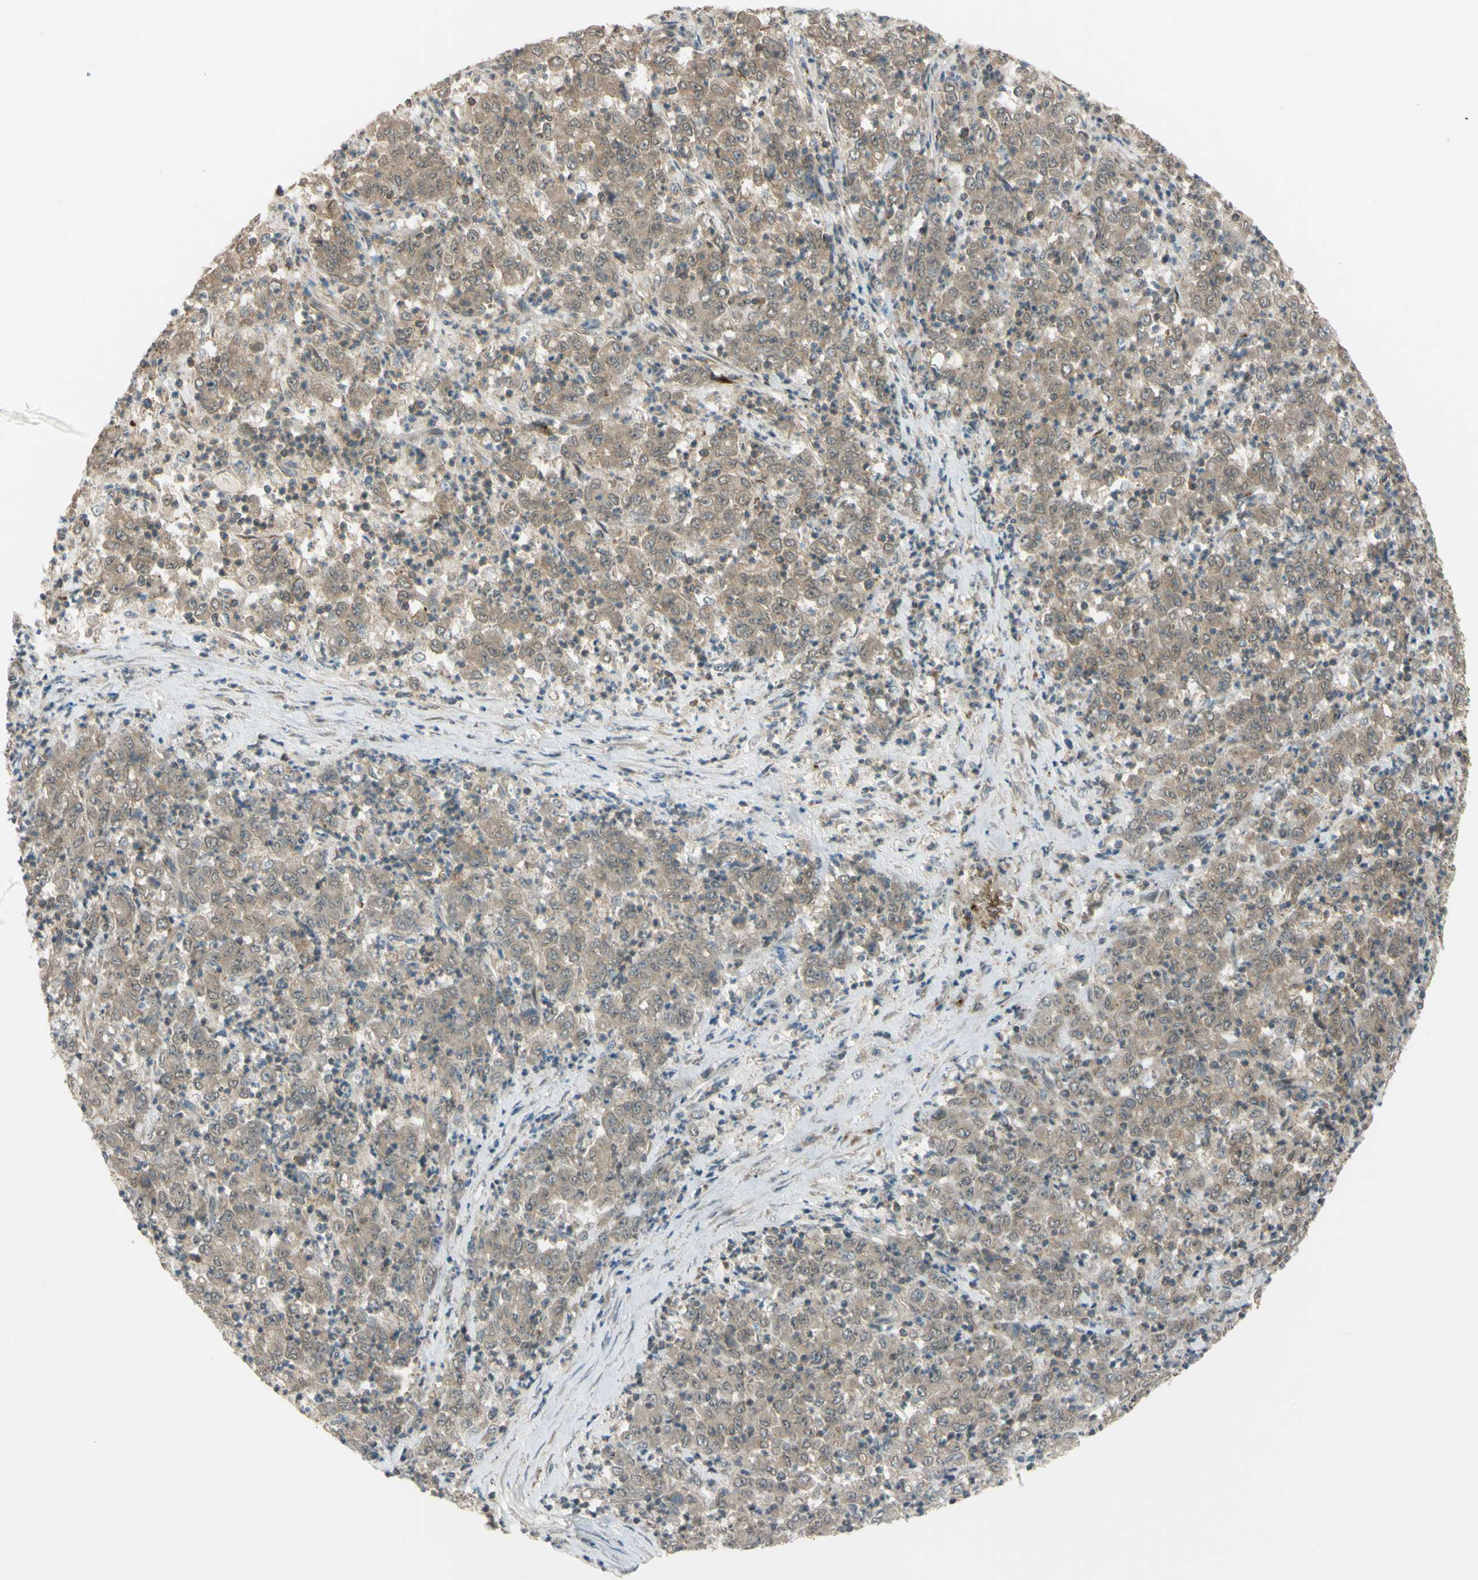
{"staining": {"intensity": "weak", "quantity": ">75%", "location": "cytoplasmic/membranous,nuclear"}, "tissue": "stomach cancer", "cell_type": "Tumor cells", "image_type": "cancer", "snomed": [{"axis": "morphology", "description": "Adenocarcinoma, NOS"}, {"axis": "topography", "description": "Stomach, lower"}], "caption": "Weak cytoplasmic/membranous and nuclear positivity is identified in about >75% of tumor cells in adenocarcinoma (stomach). The staining is performed using DAB brown chromogen to label protein expression. The nuclei are counter-stained blue using hematoxylin.", "gene": "FLII", "patient": {"sex": "female", "age": 71}}